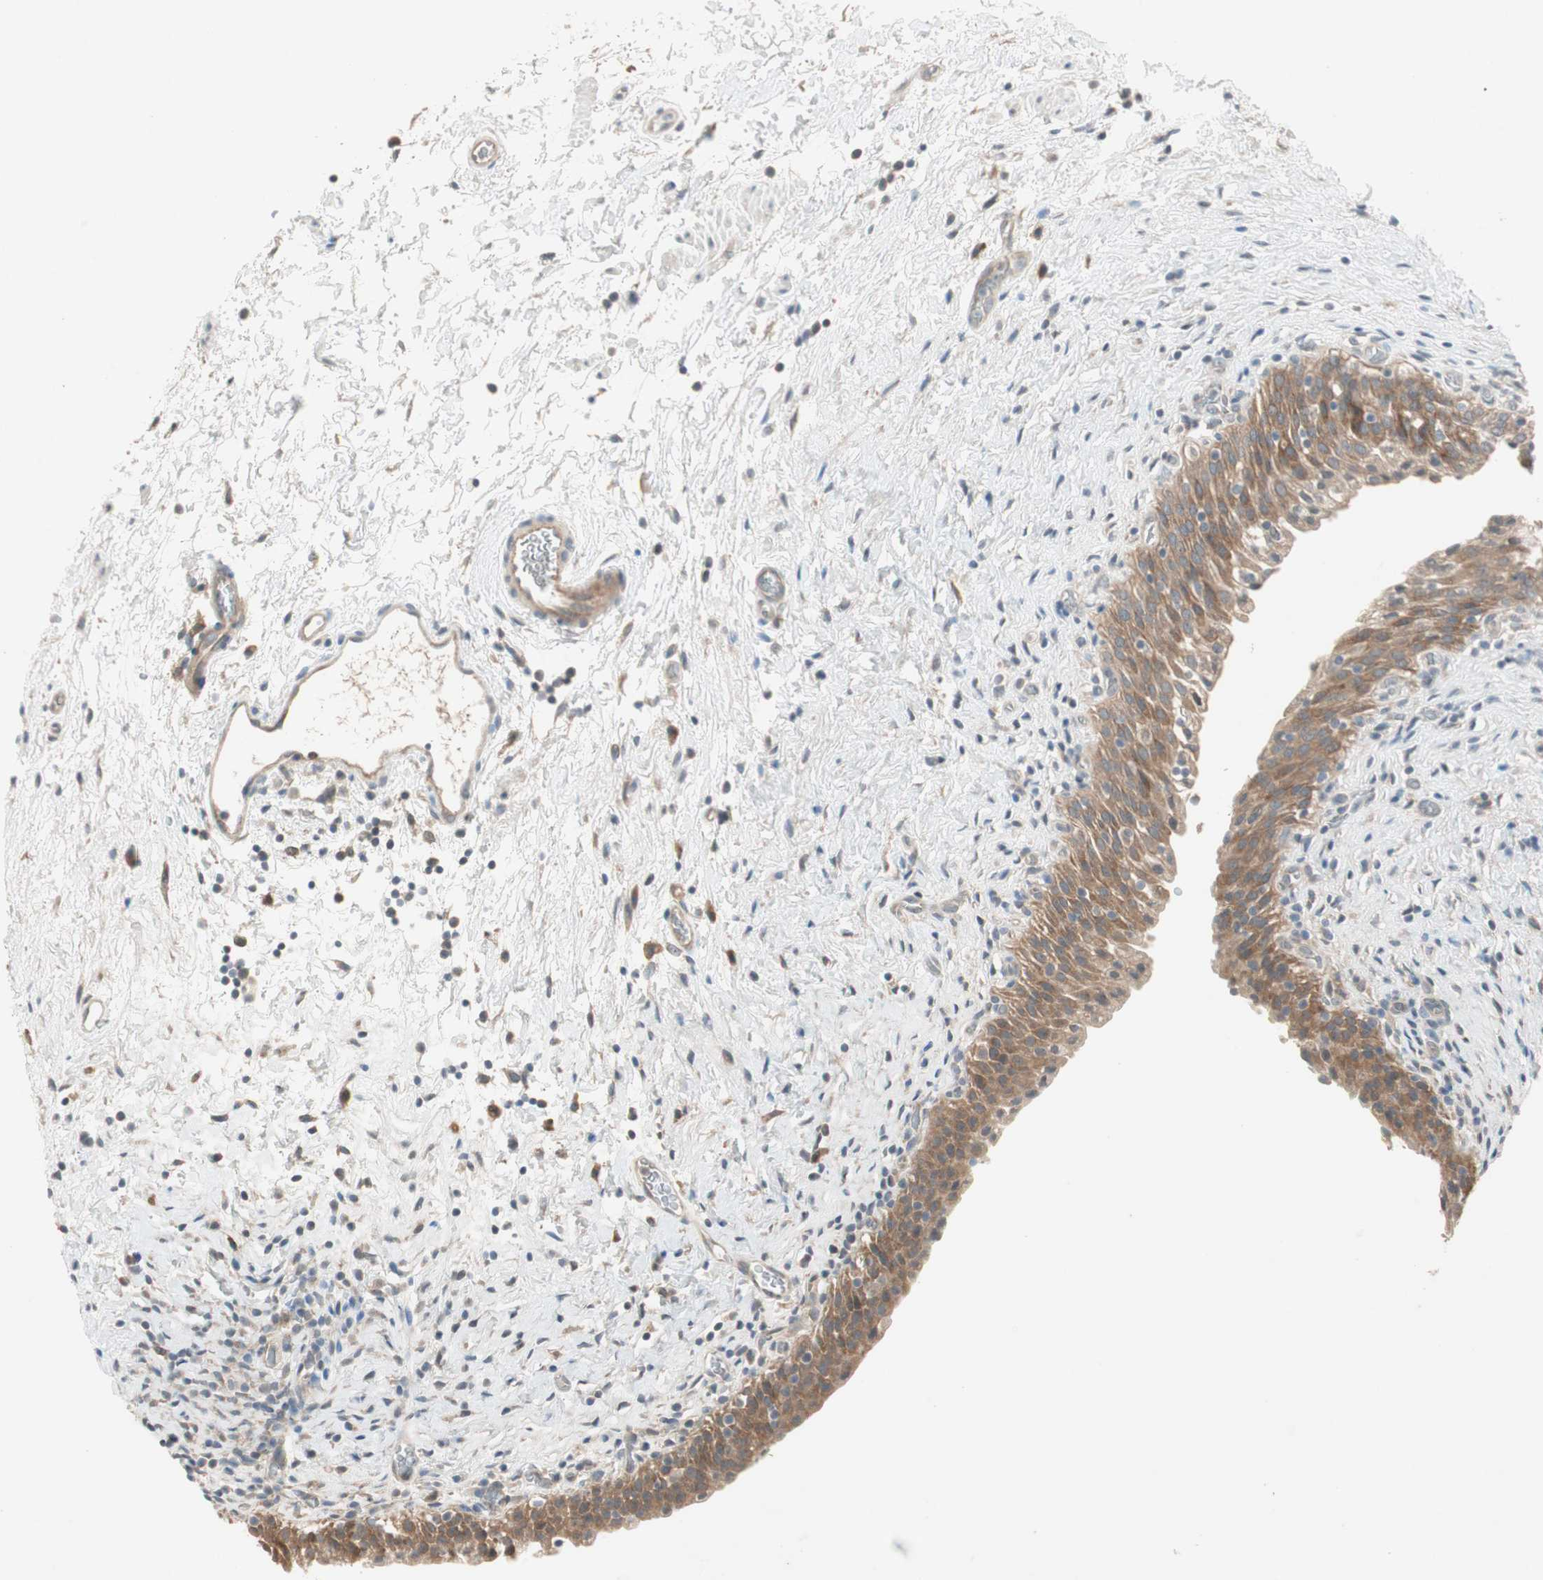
{"staining": {"intensity": "moderate", "quantity": ">75%", "location": "cytoplasmic/membranous"}, "tissue": "urinary bladder", "cell_type": "Urothelial cells", "image_type": "normal", "snomed": [{"axis": "morphology", "description": "Normal tissue, NOS"}, {"axis": "topography", "description": "Urinary bladder"}], "caption": "Normal urinary bladder was stained to show a protein in brown. There is medium levels of moderate cytoplasmic/membranous expression in approximately >75% of urothelial cells. The staining was performed using DAB (3,3'-diaminobenzidine), with brown indicating positive protein expression. Nuclei are stained blue with hematoxylin.", "gene": "NCLN", "patient": {"sex": "male", "age": 51}}